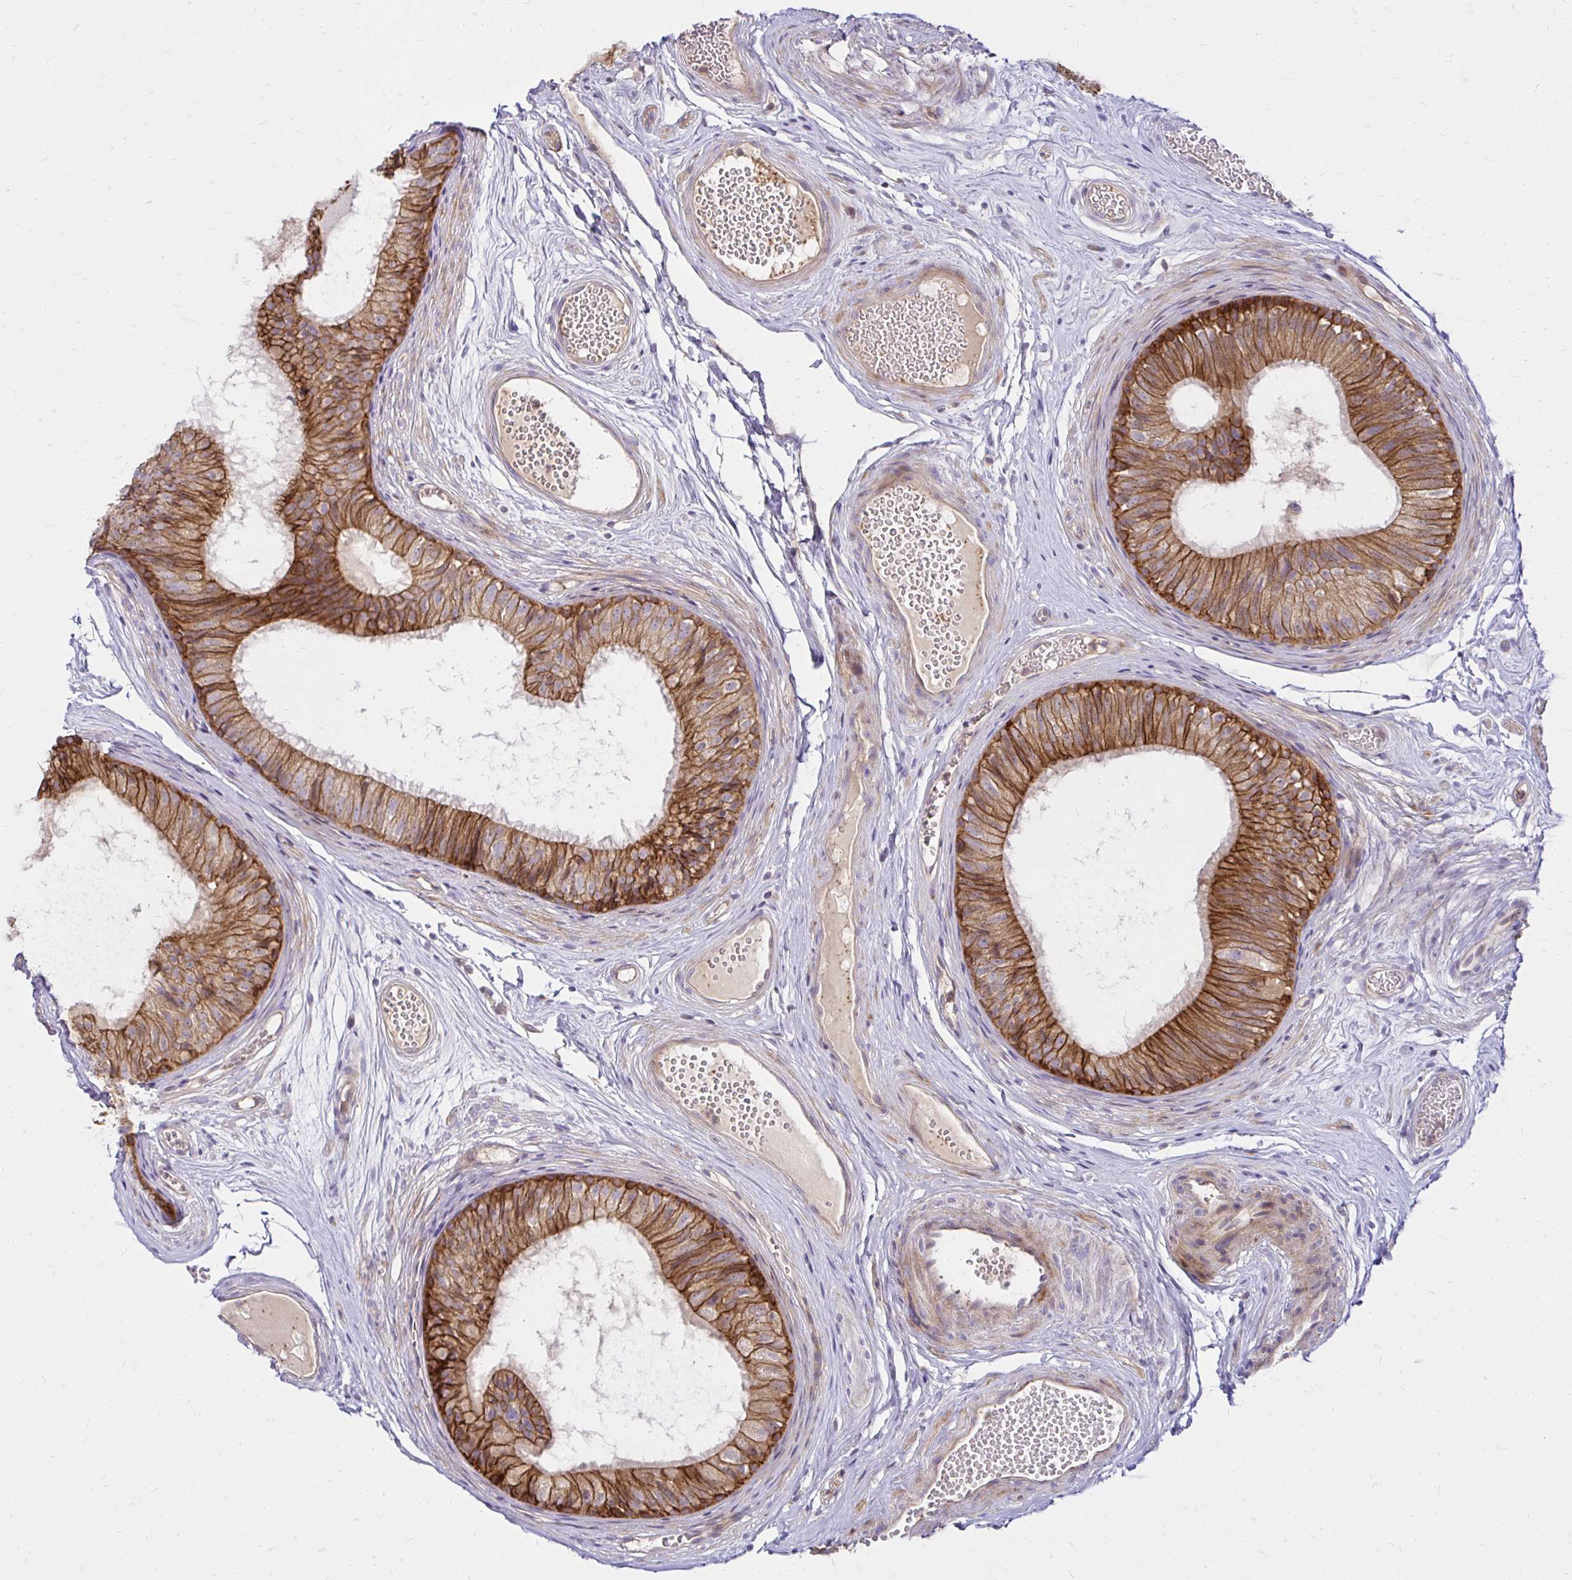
{"staining": {"intensity": "strong", "quantity": ">75%", "location": "cytoplasmic/membranous"}, "tissue": "epididymis", "cell_type": "Glandular cells", "image_type": "normal", "snomed": [{"axis": "morphology", "description": "Normal tissue, NOS"}, {"axis": "morphology", "description": "Seminoma, NOS"}, {"axis": "topography", "description": "Testis"}, {"axis": "topography", "description": "Epididymis"}], "caption": "Epididymis stained with a brown dye demonstrates strong cytoplasmic/membranous positive expression in about >75% of glandular cells.", "gene": "ITGA2", "patient": {"sex": "male", "age": 34}}